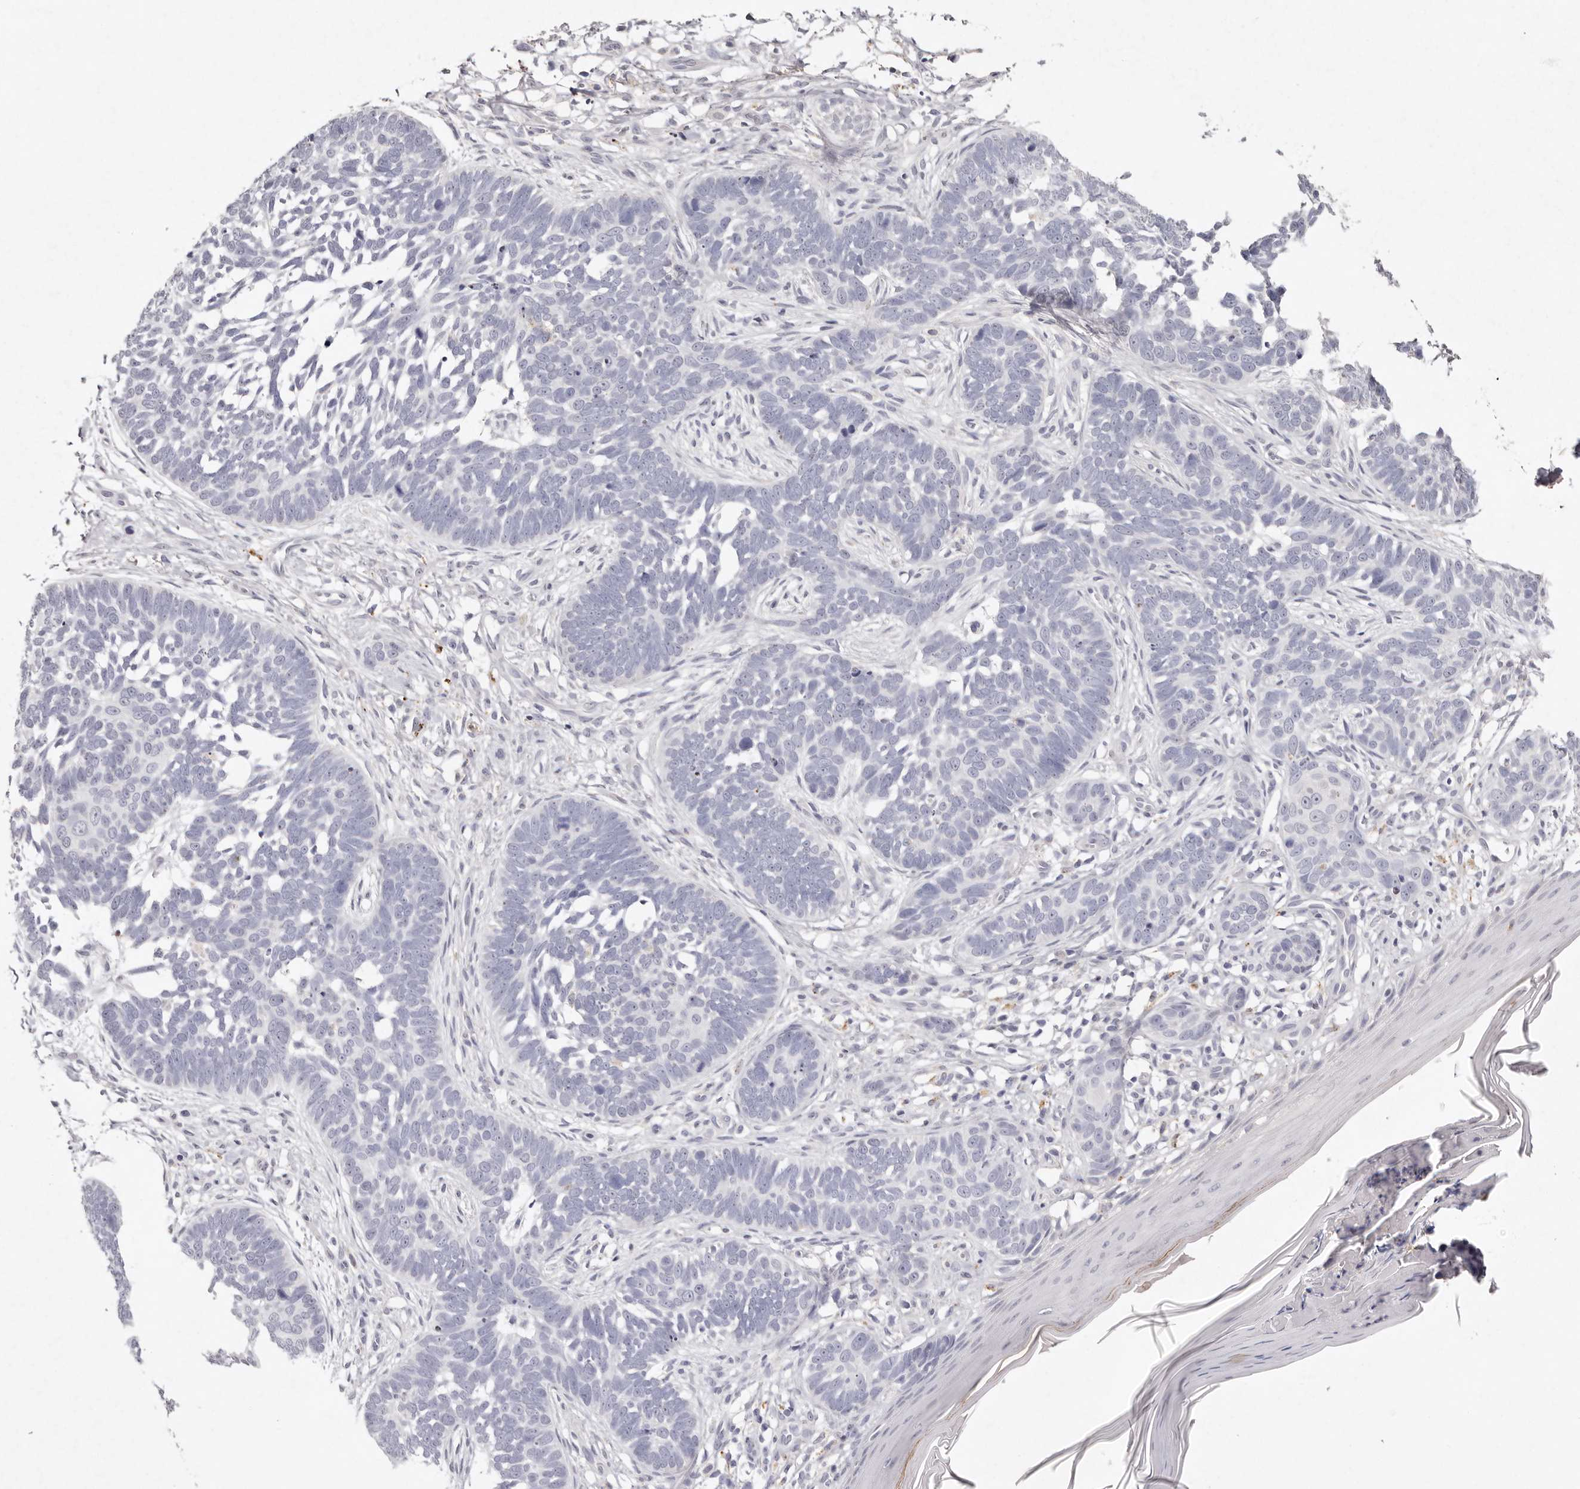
{"staining": {"intensity": "negative", "quantity": "none", "location": "none"}, "tissue": "skin cancer", "cell_type": "Tumor cells", "image_type": "cancer", "snomed": [{"axis": "morphology", "description": "Normal tissue, NOS"}, {"axis": "morphology", "description": "Basal cell carcinoma"}, {"axis": "topography", "description": "Skin"}], "caption": "Immunohistochemical staining of human basal cell carcinoma (skin) demonstrates no significant staining in tumor cells.", "gene": "FAM185A", "patient": {"sex": "male", "age": 77}}